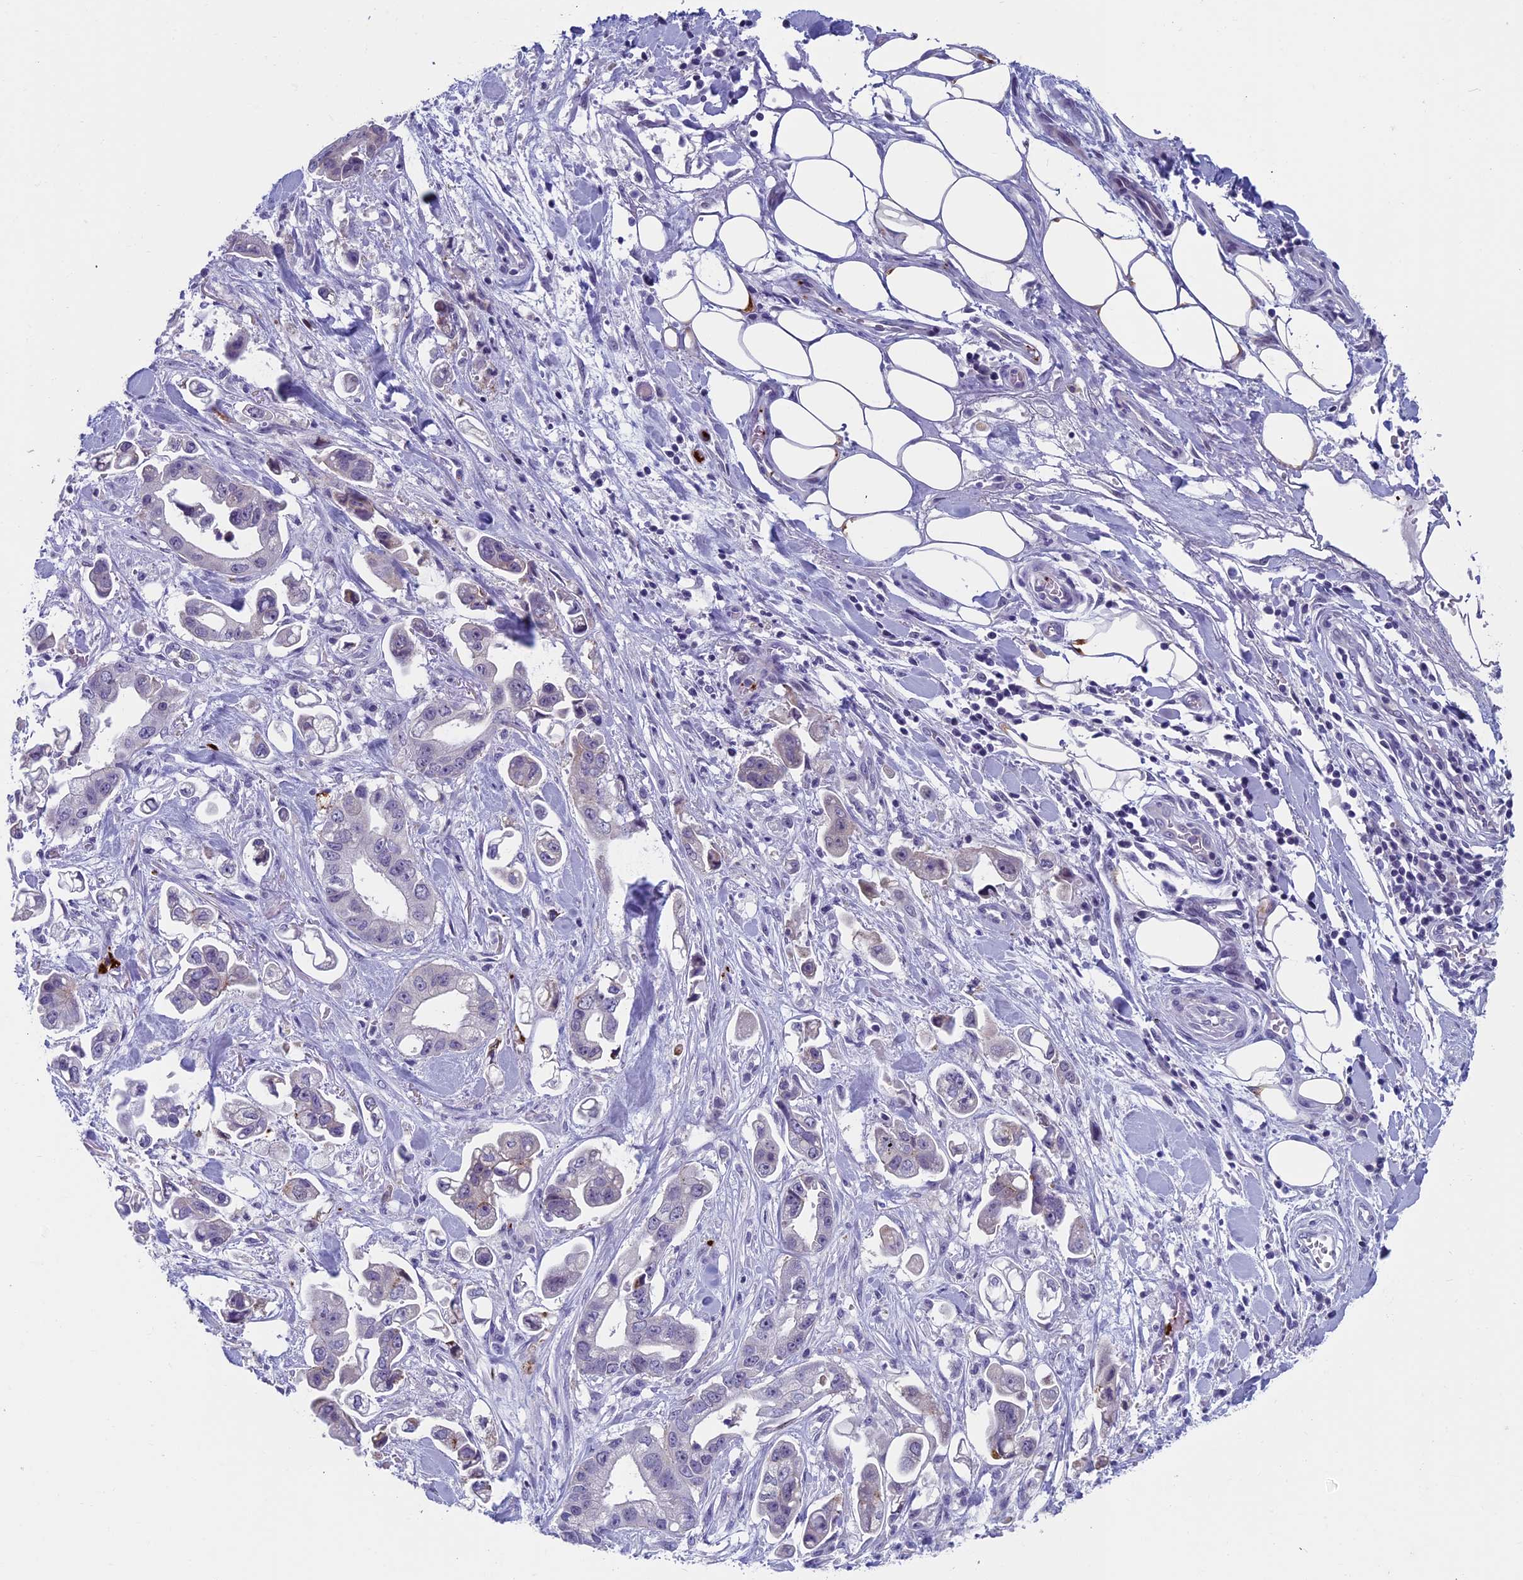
{"staining": {"intensity": "weak", "quantity": "<25%", "location": "cytoplasmic/membranous"}, "tissue": "stomach cancer", "cell_type": "Tumor cells", "image_type": "cancer", "snomed": [{"axis": "morphology", "description": "Adenocarcinoma, NOS"}, {"axis": "topography", "description": "Stomach"}], "caption": "The histopathology image demonstrates no staining of tumor cells in adenocarcinoma (stomach).", "gene": "AIFM2", "patient": {"sex": "male", "age": 62}}